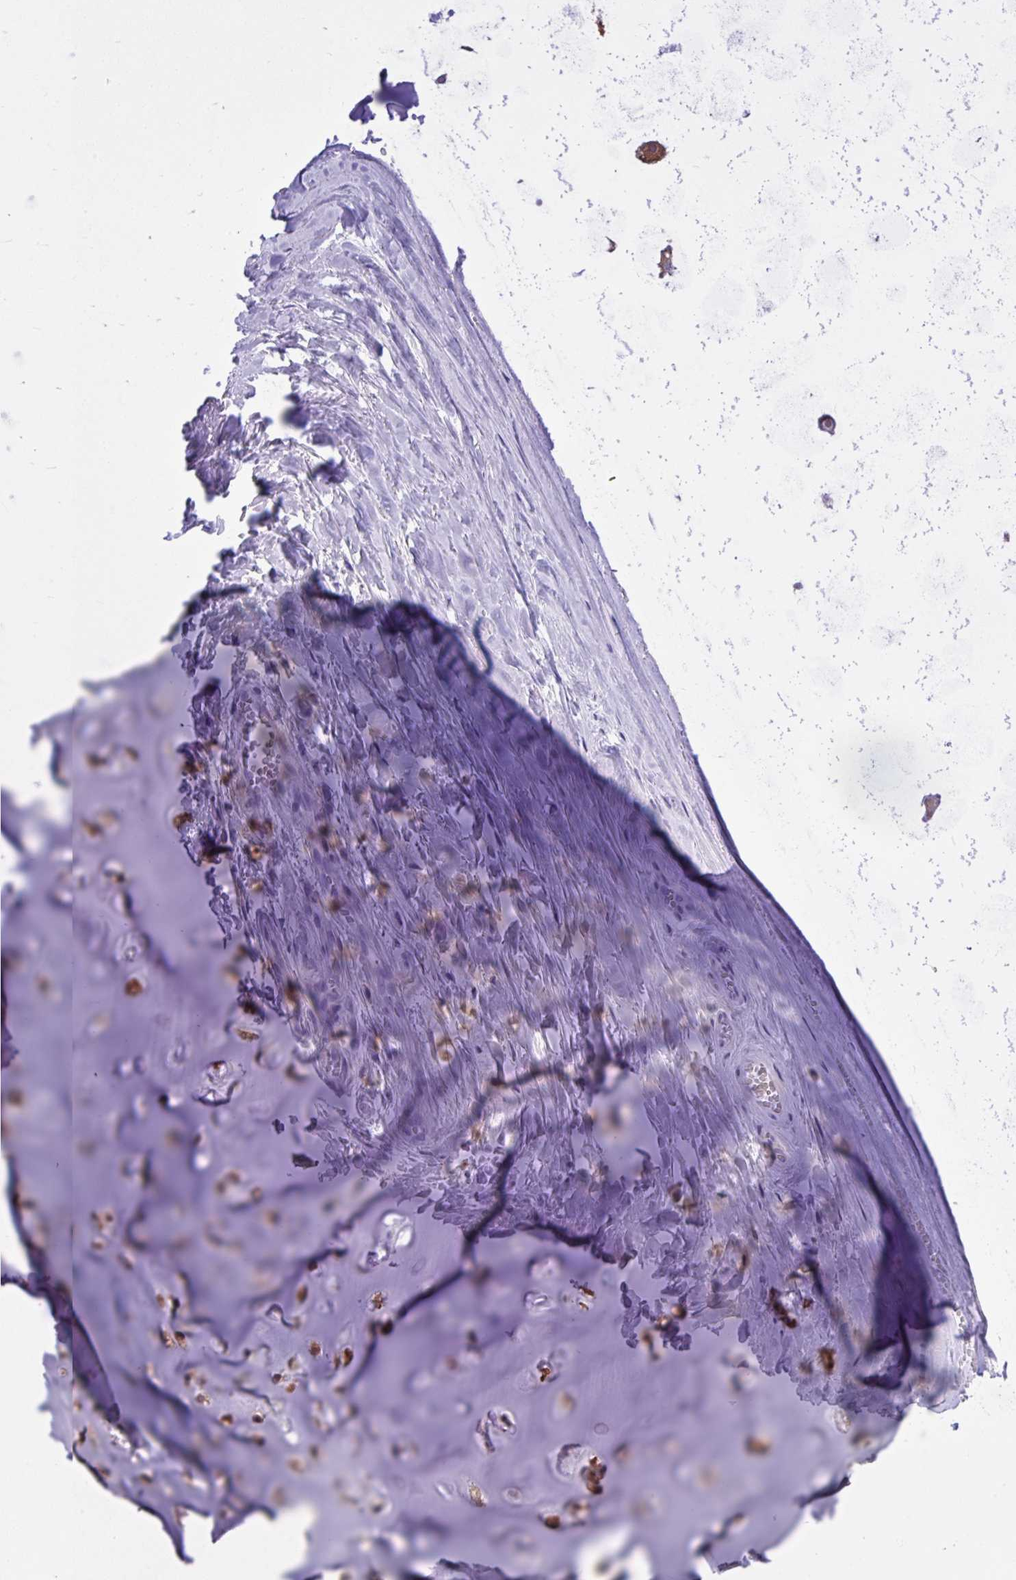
{"staining": {"intensity": "moderate", "quantity": ">75%", "location": "cytoplasmic/membranous"}, "tissue": "soft tissue", "cell_type": "Chondrocytes", "image_type": "normal", "snomed": [{"axis": "morphology", "description": "Normal tissue, NOS"}, {"axis": "topography", "description": "Cartilage tissue"}, {"axis": "topography", "description": "Nasopharynx"}, {"axis": "topography", "description": "Thyroid gland"}], "caption": "Immunohistochemical staining of unremarkable soft tissue exhibits medium levels of moderate cytoplasmic/membranous staining in about >75% of chondrocytes. The staining is performed using DAB brown chromogen to label protein expression. The nuclei are counter-stained blue using hematoxylin.", "gene": "TLR7", "patient": {"sex": "male", "age": 63}}